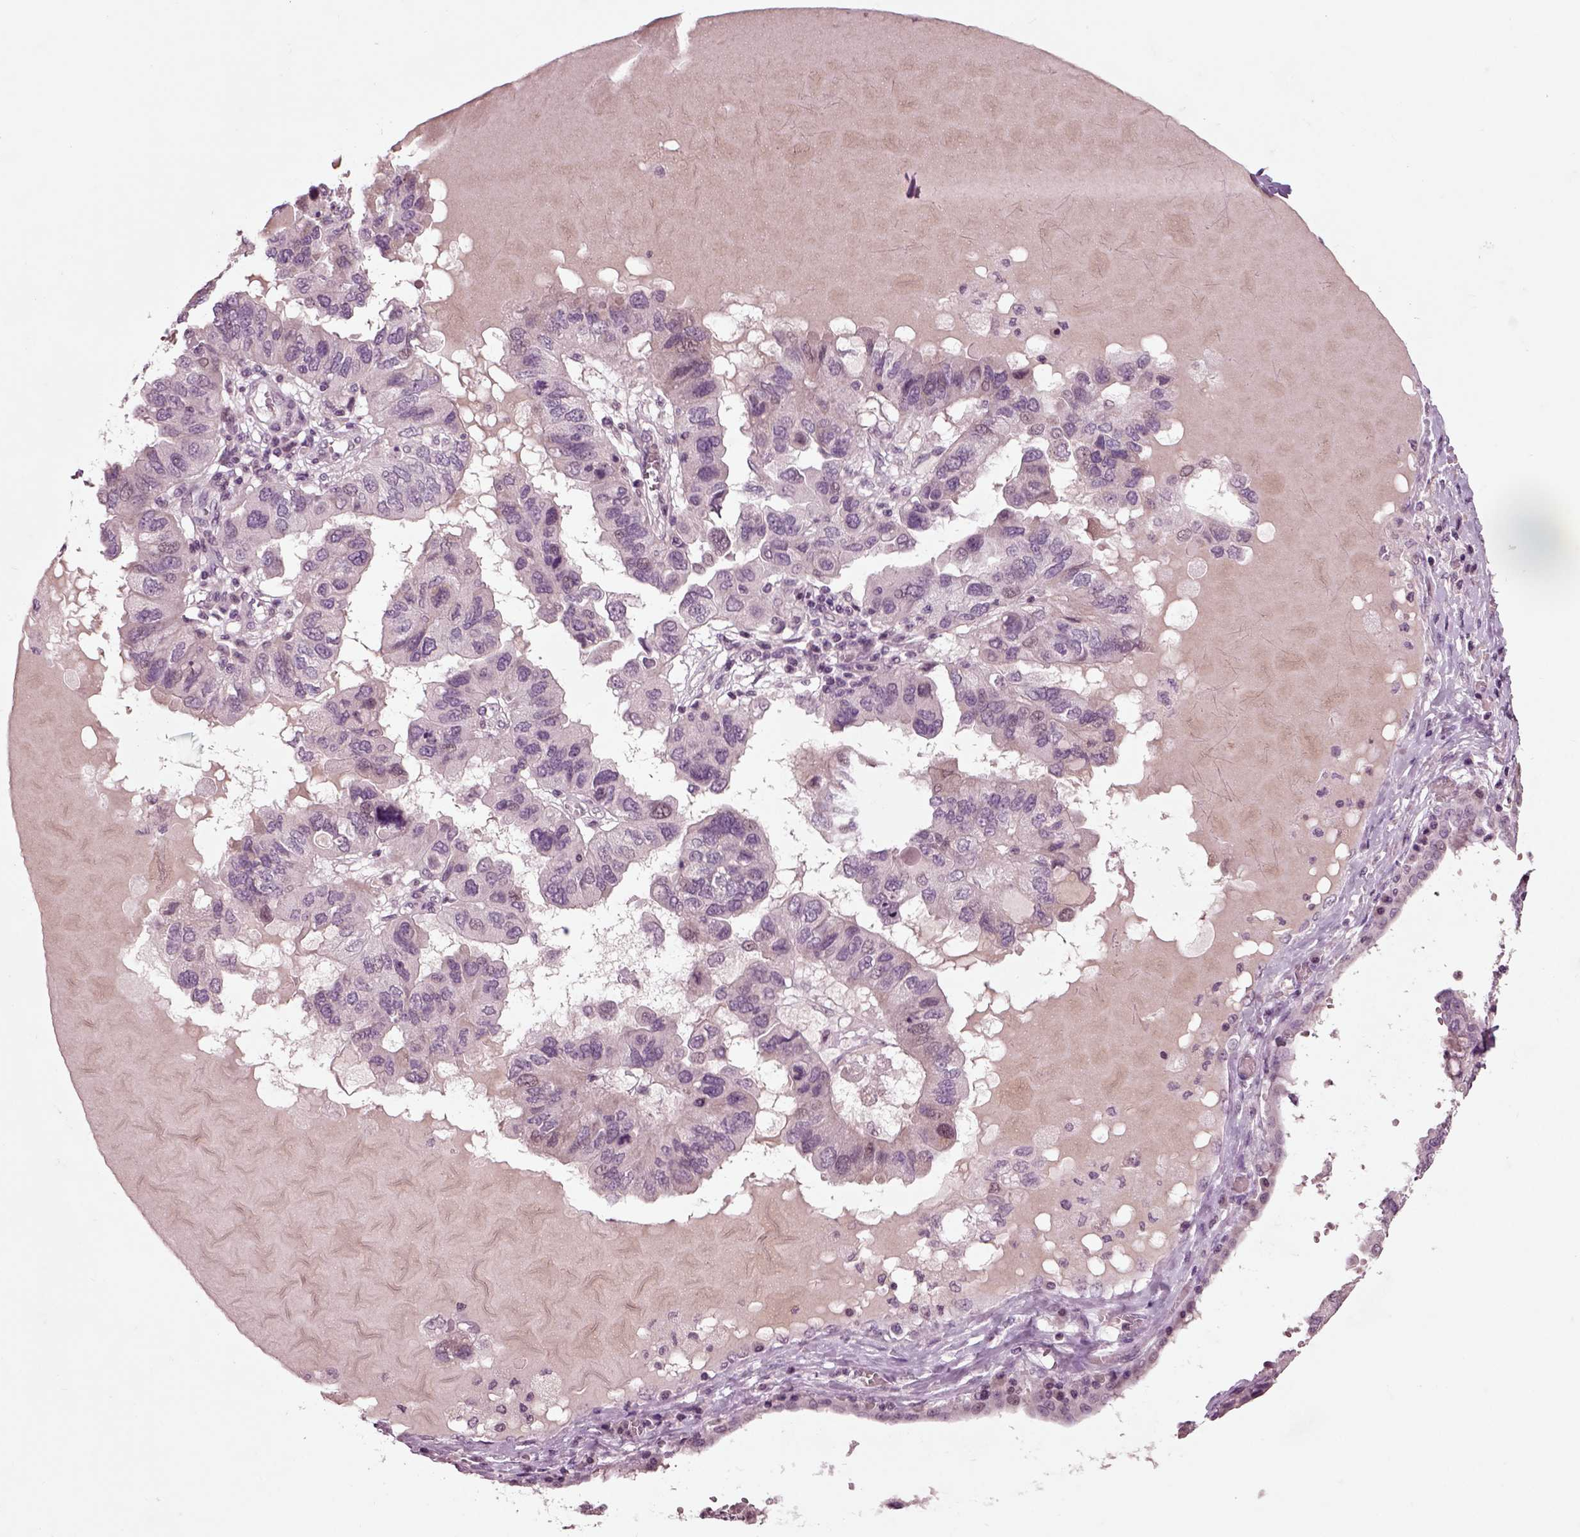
{"staining": {"intensity": "negative", "quantity": "none", "location": "none"}, "tissue": "ovarian cancer", "cell_type": "Tumor cells", "image_type": "cancer", "snomed": [{"axis": "morphology", "description": "Cystadenocarcinoma, serous, NOS"}, {"axis": "topography", "description": "Ovary"}], "caption": "This image is of ovarian serous cystadenocarcinoma stained with IHC to label a protein in brown with the nuclei are counter-stained blue. There is no staining in tumor cells.", "gene": "CHGB", "patient": {"sex": "female", "age": 79}}